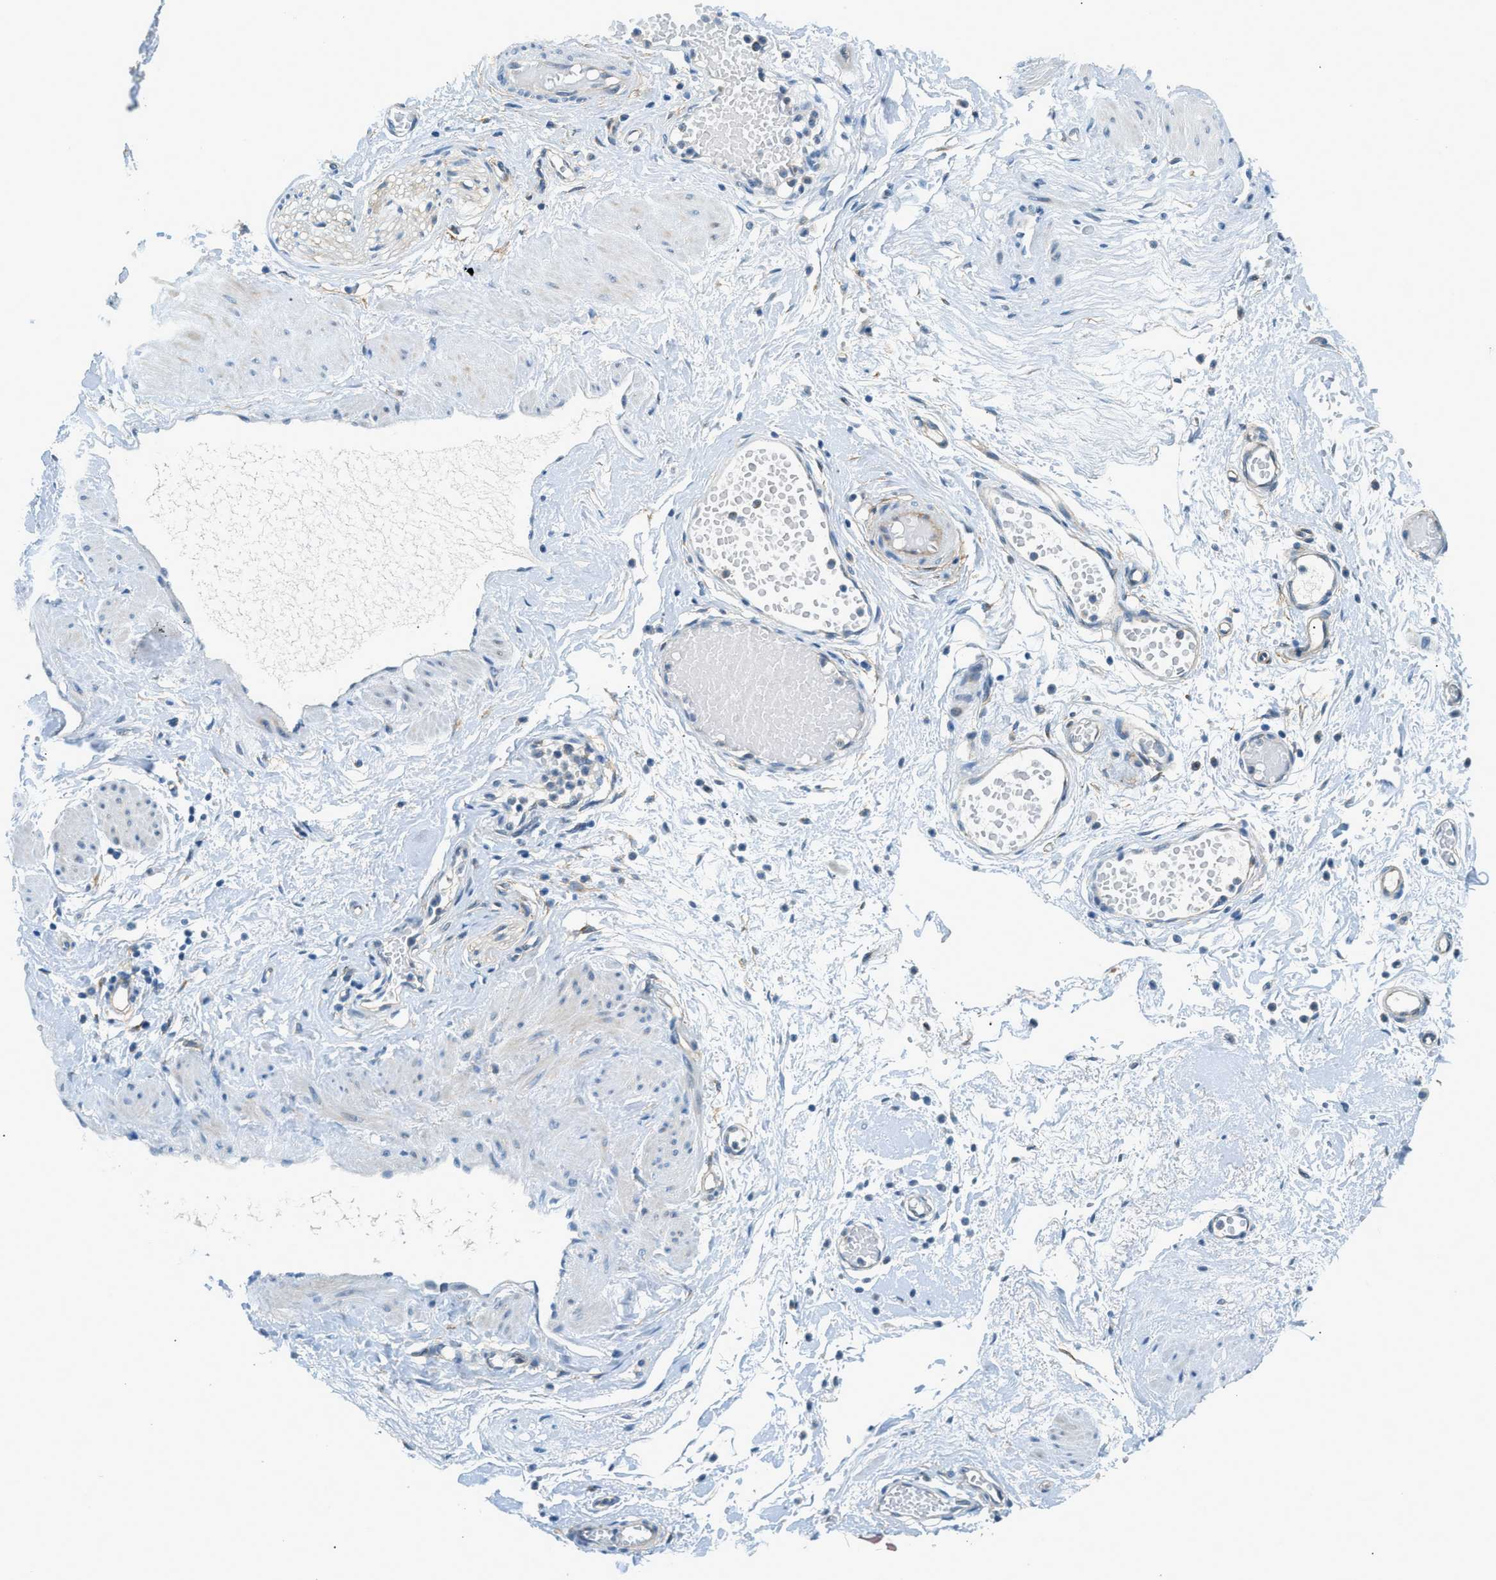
{"staining": {"intensity": "negative", "quantity": "none", "location": "none"}, "tissue": "adipose tissue", "cell_type": "Adipocytes", "image_type": "normal", "snomed": [{"axis": "morphology", "description": "Normal tissue, NOS"}, {"axis": "topography", "description": "Soft tissue"}, {"axis": "topography", "description": "Vascular tissue"}], "caption": "IHC histopathology image of unremarkable adipose tissue: human adipose tissue stained with DAB (3,3'-diaminobenzidine) displays no significant protein positivity in adipocytes. The staining was performed using DAB to visualize the protein expression in brown, while the nuclei were stained in blue with hematoxylin (Magnification: 20x).", "gene": "ZNF367", "patient": {"sex": "female", "age": 35}}